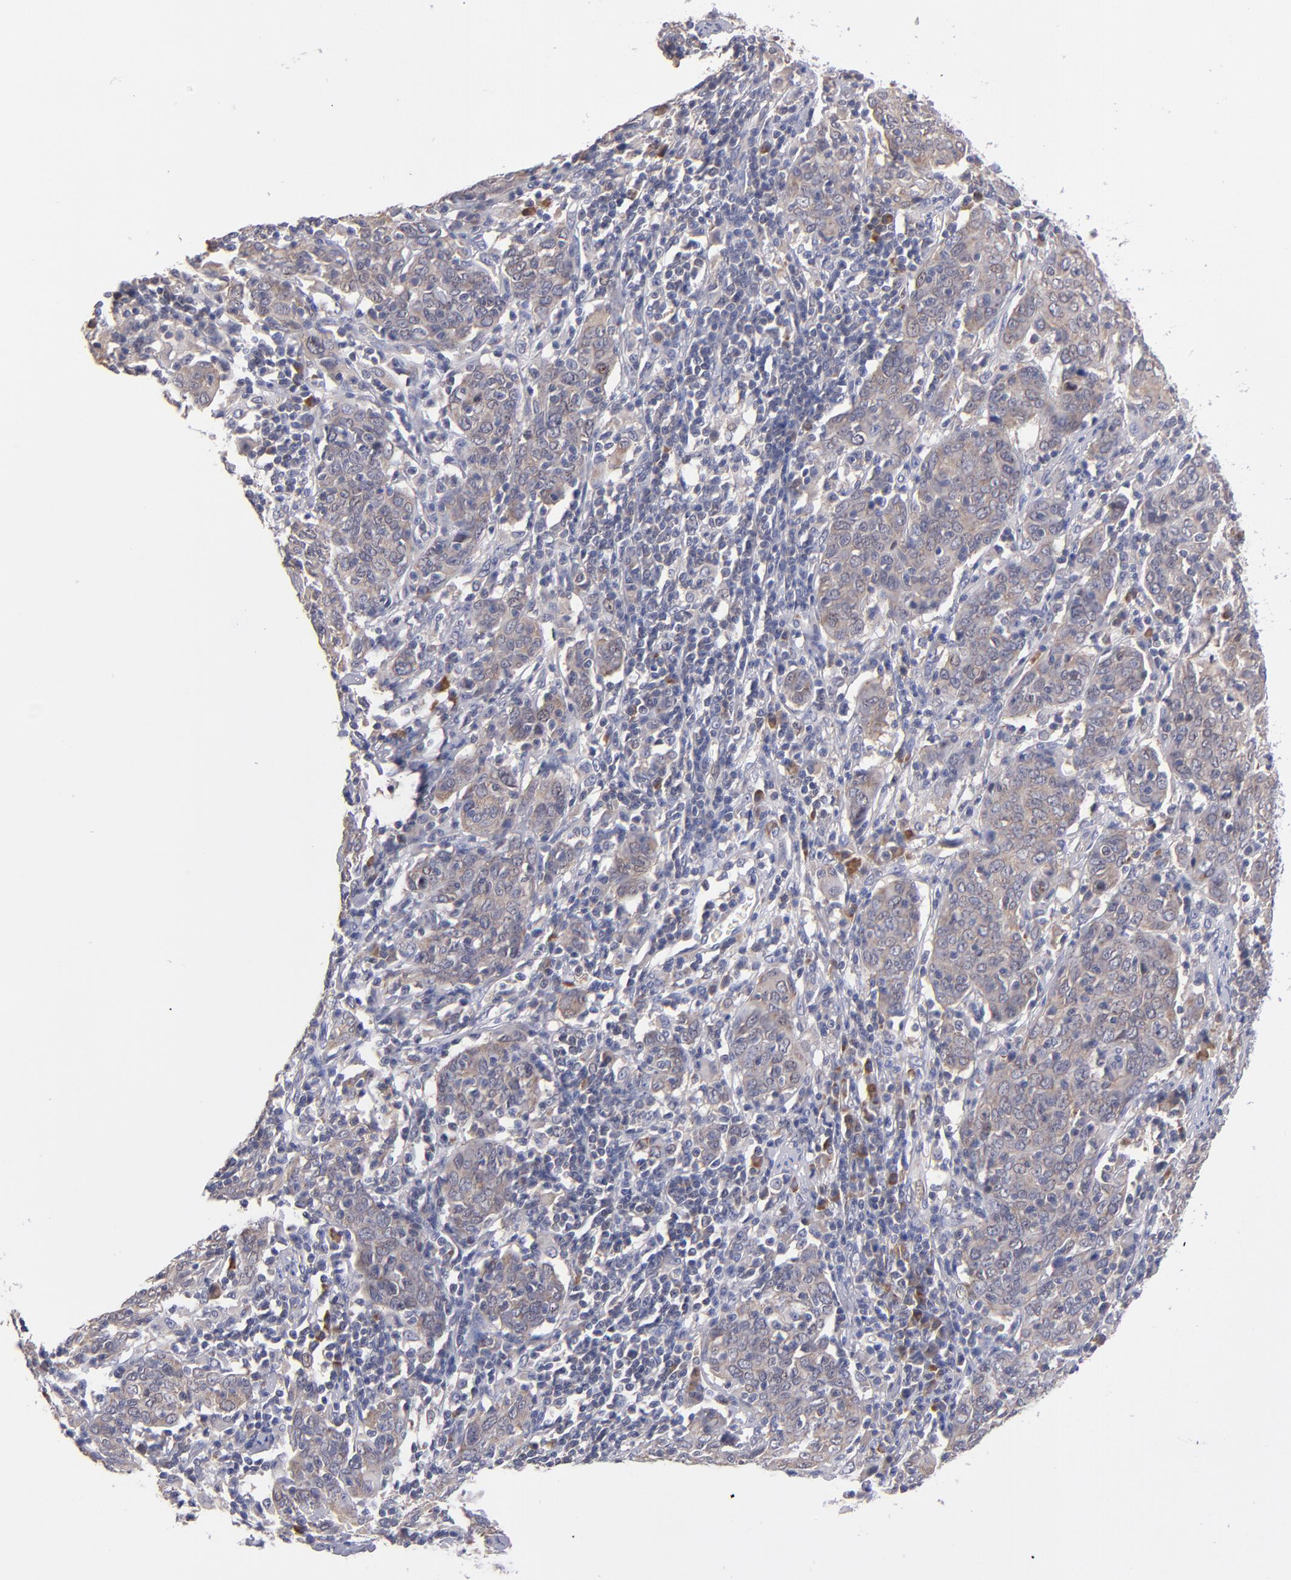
{"staining": {"intensity": "weak", "quantity": ">75%", "location": "cytoplasmic/membranous"}, "tissue": "cervical cancer", "cell_type": "Tumor cells", "image_type": "cancer", "snomed": [{"axis": "morphology", "description": "Normal tissue, NOS"}, {"axis": "morphology", "description": "Squamous cell carcinoma, NOS"}, {"axis": "topography", "description": "Cervix"}], "caption": "The histopathology image reveals staining of cervical squamous cell carcinoma, revealing weak cytoplasmic/membranous protein staining (brown color) within tumor cells.", "gene": "EIF3L", "patient": {"sex": "female", "age": 67}}